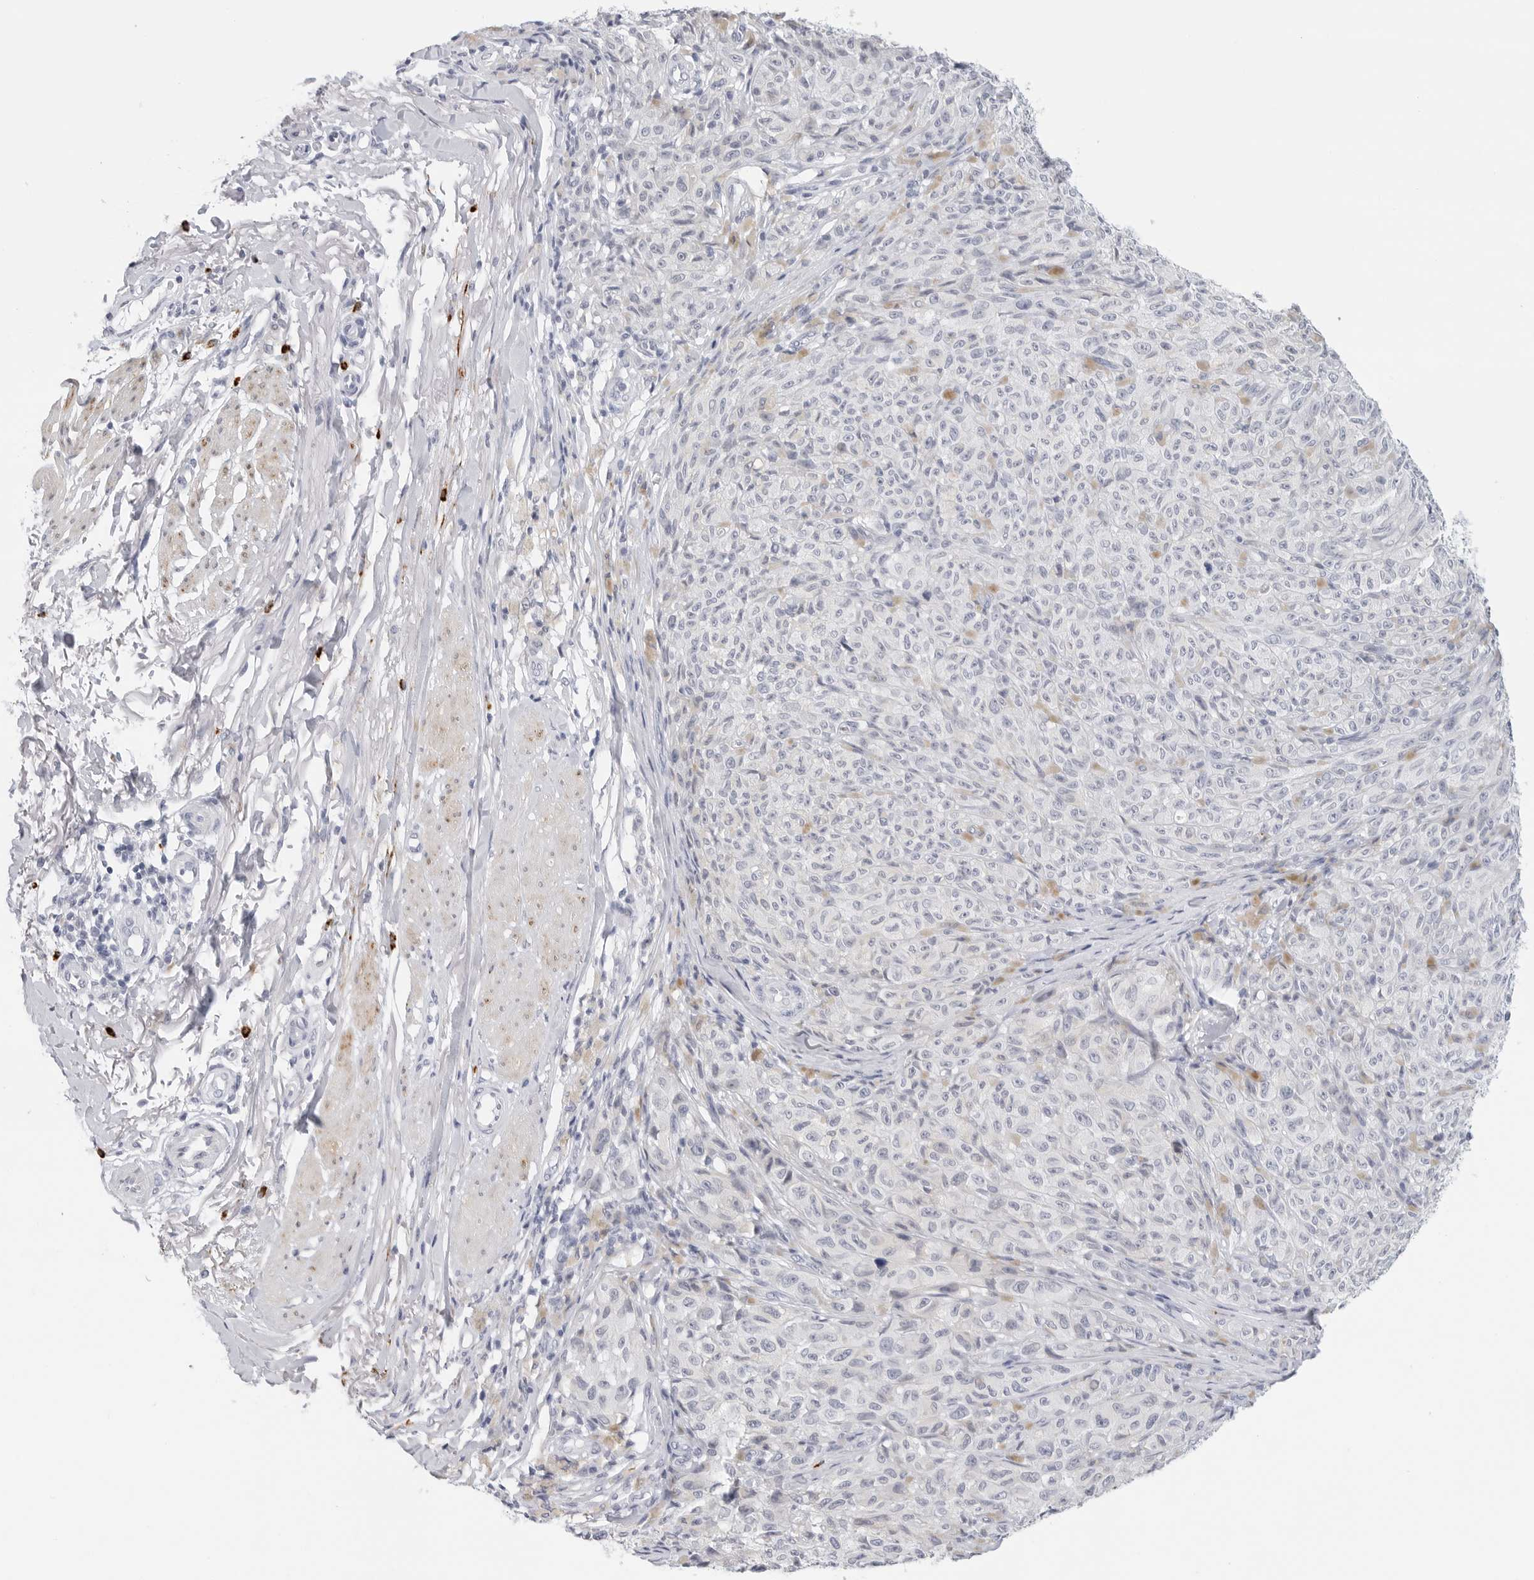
{"staining": {"intensity": "negative", "quantity": "none", "location": "none"}, "tissue": "melanoma", "cell_type": "Tumor cells", "image_type": "cancer", "snomed": [{"axis": "morphology", "description": "Malignant melanoma, NOS"}, {"axis": "topography", "description": "Skin"}], "caption": "Image shows no protein staining in tumor cells of malignant melanoma tissue.", "gene": "HSPB7", "patient": {"sex": "female", "age": 82}}